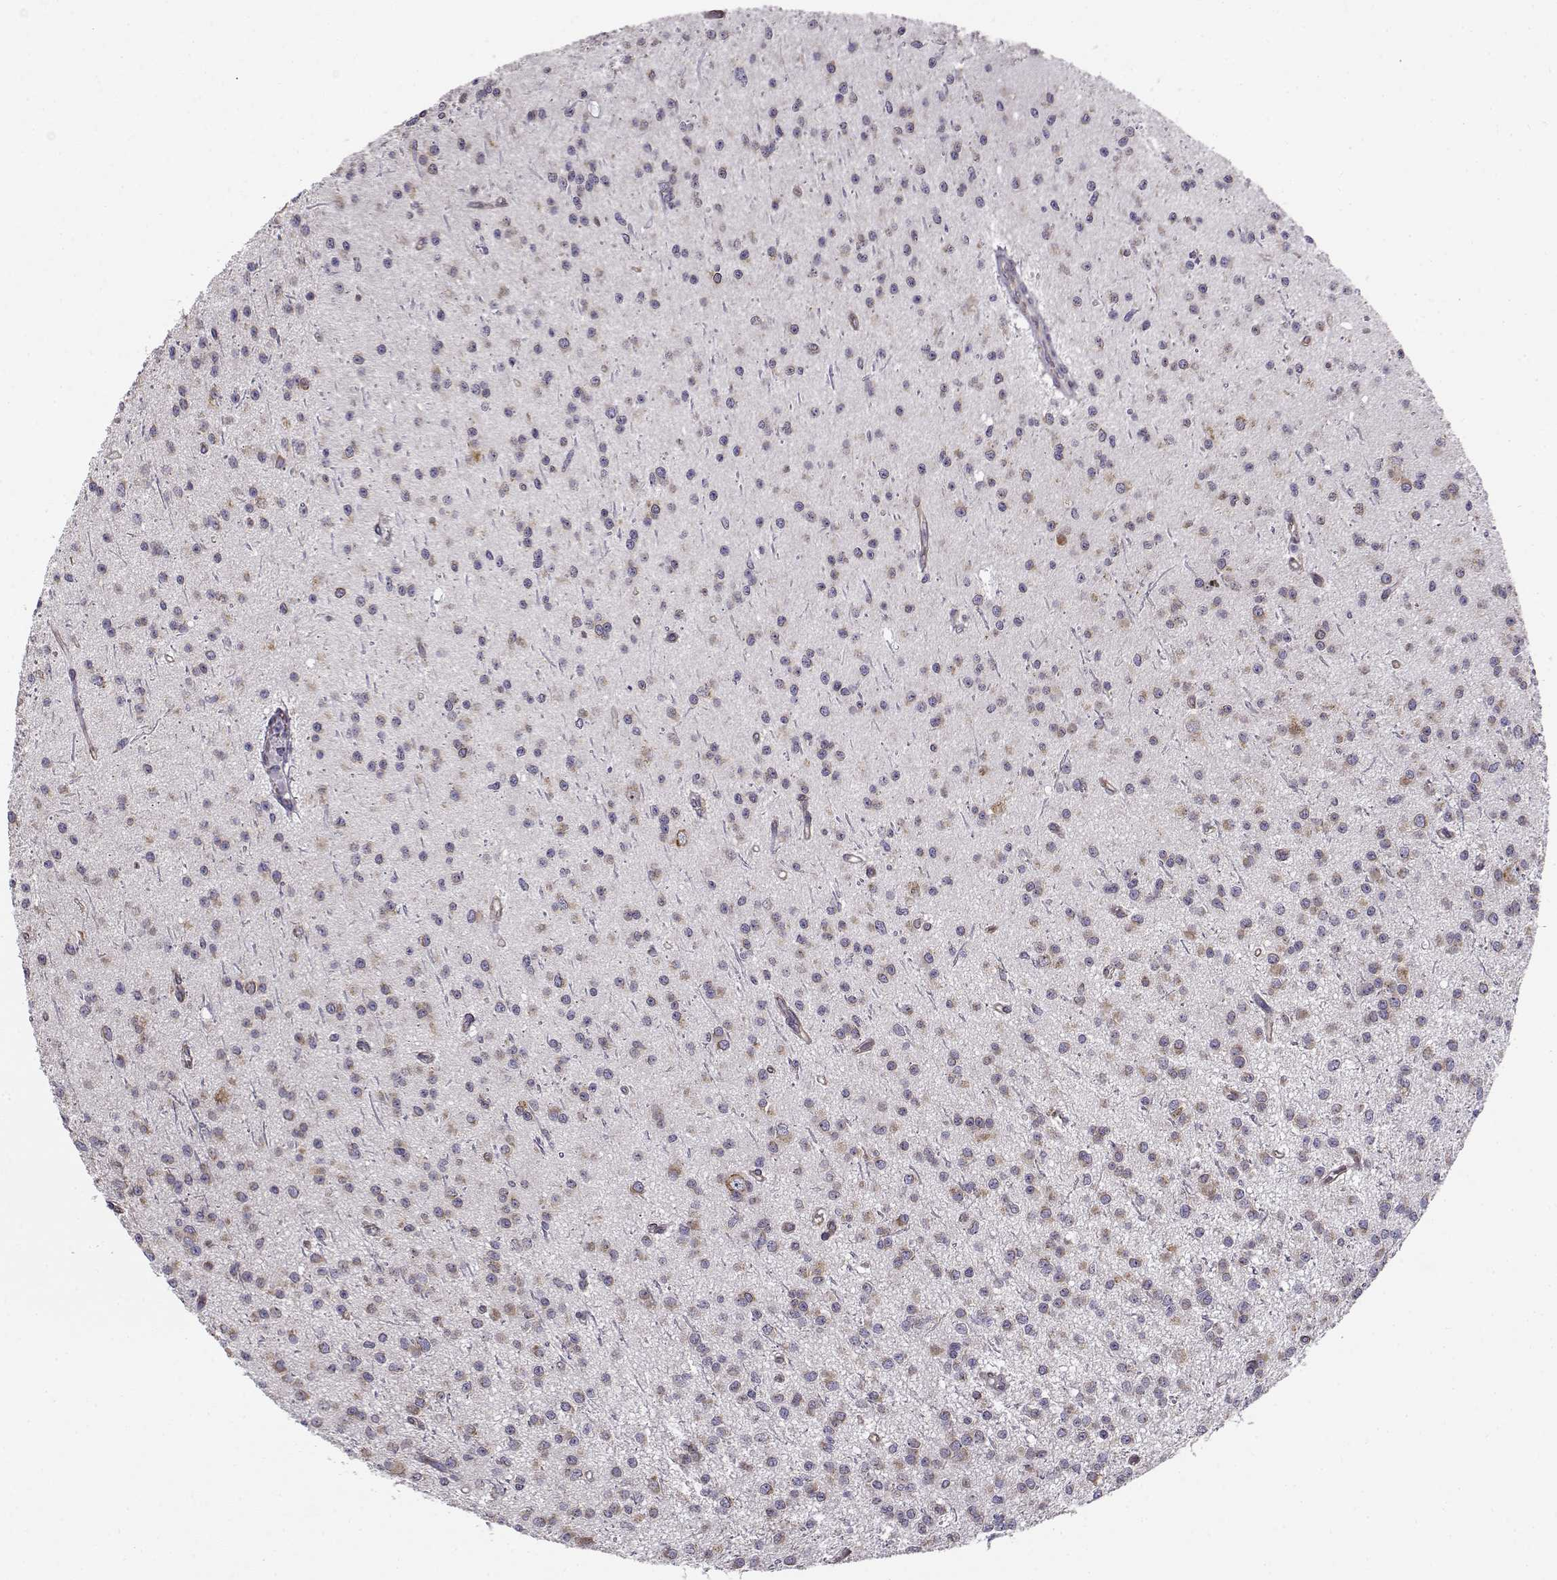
{"staining": {"intensity": "negative", "quantity": "none", "location": "none"}, "tissue": "glioma", "cell_type": "Tumor cells", "image_type": "cancer", "snomed": [{"axis": "morphology", "description": "Glioma, malignant, Low grade"}, {"axis": "topography", "description": "Brain"}], "caption": "Immunohistochemistry micrograph of human glioma stained for a protein (brown), which displays no staining in tumor cells.", "gene": "BEND6", "patient": {"sex": "male", "age": 27}}